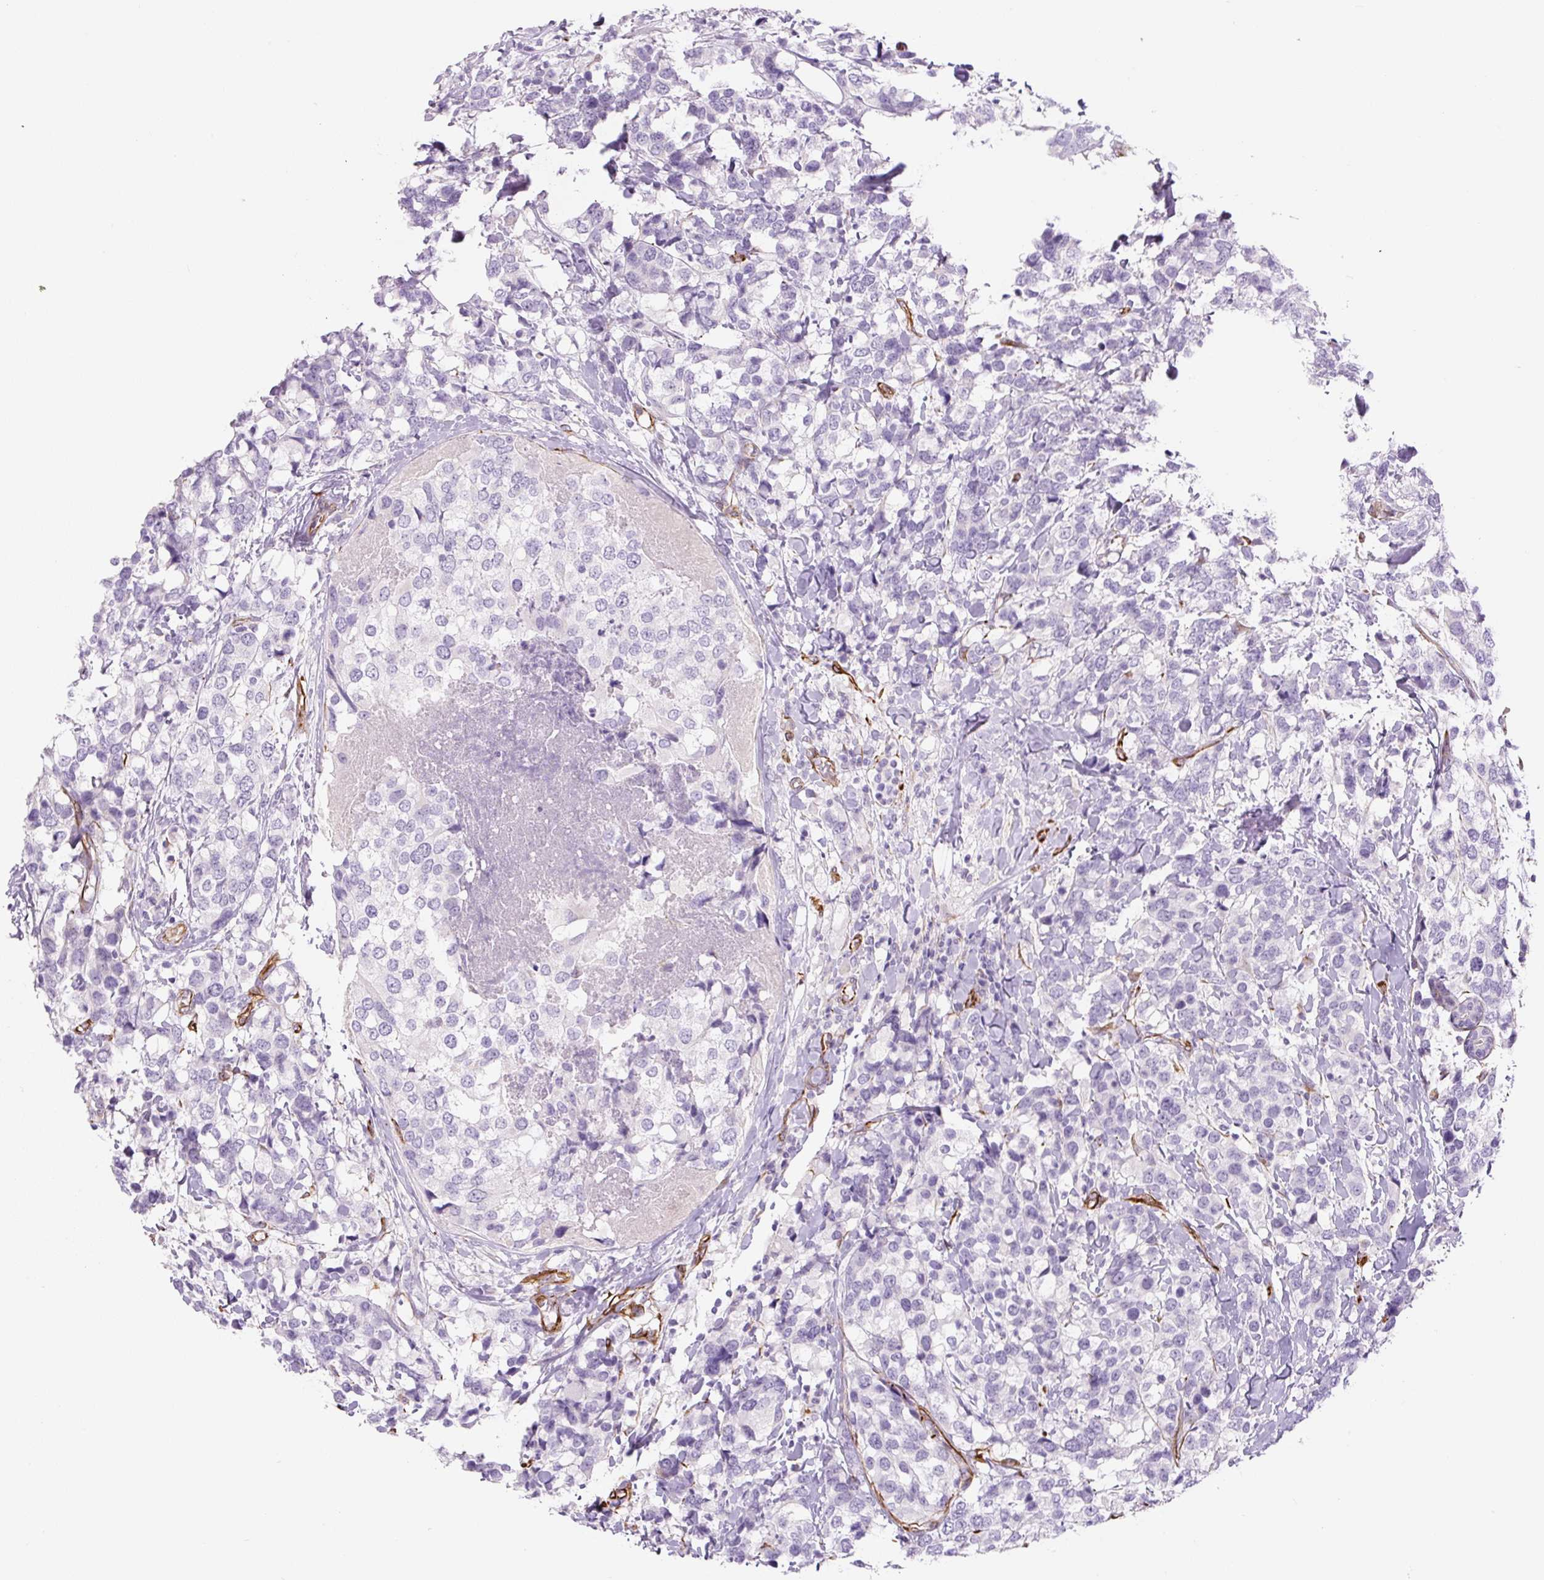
{"staining": {"intensity": "negative", "quantity": "none", "location": "none"}, "tissue": "breast cancer", "cell_type": "Tumor cells", "image_type": "cancer", "snomed": [{"axis": "morphology", "description": "Lobular carcinoma"}, {"axis": "topography", "description": "Breast"}], "caption": "Immunohistochemistry of breast lobular carcinoma exhibits no positivity in tumor cells.", "gene": "NES", "patient": {"sex": "female", "age": 59}}